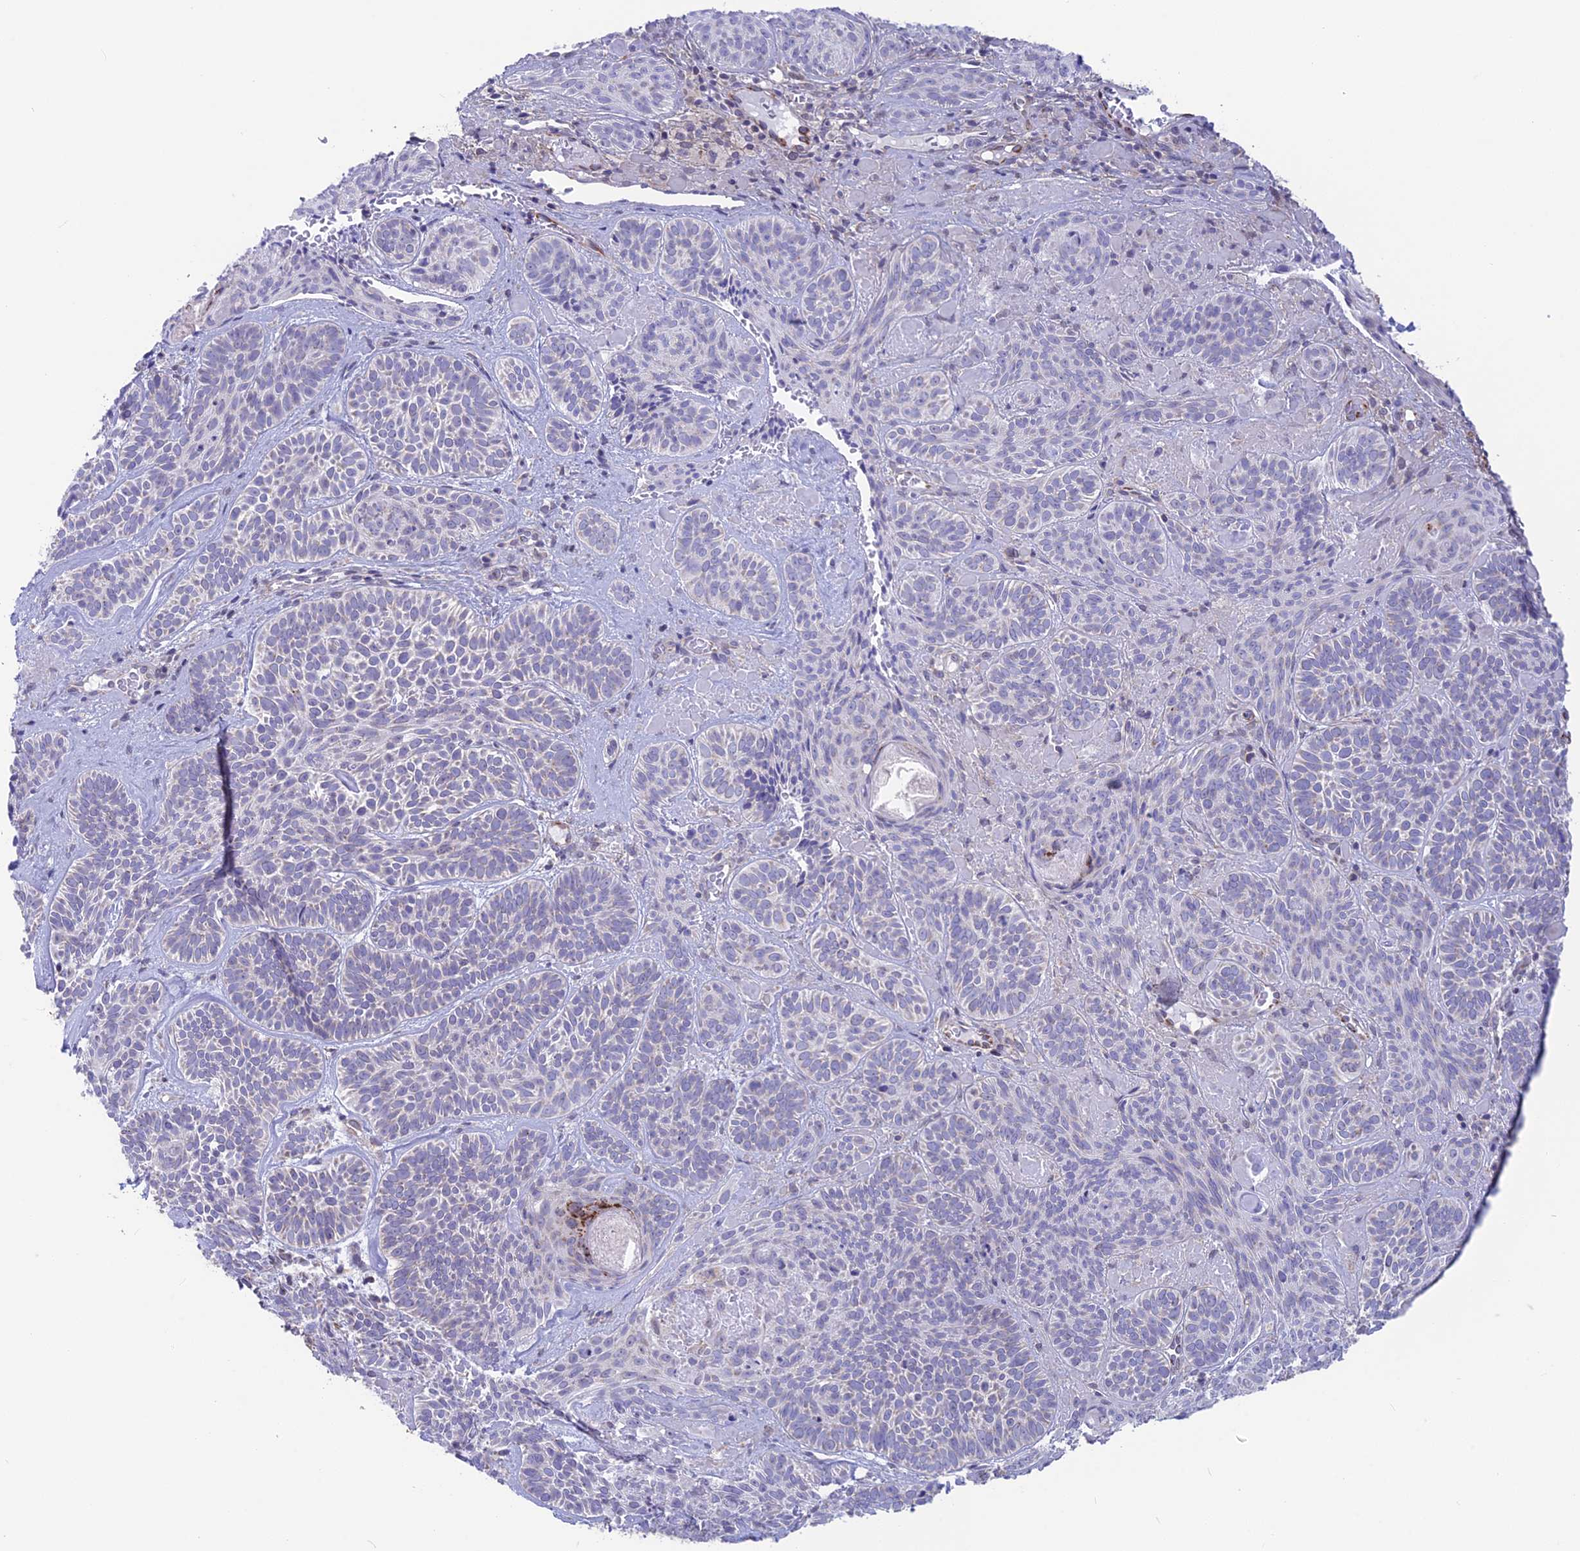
{"staining": {"intensity": "negative", "quantity": "none", "location": "none"}, "tissue": "skin cancer", "cell_type": "Tumor cells", "image_type": "cancer", "snomed": [{"axis": "morphology", "description": "Basal cell carcinoma"}, {"axis": "topography", "description": "Skin"}], "caption": "There is no significant expression in tumor cells of skin cancer (basal cell carcinoma).", "gene": "PLAC9", "patient": {"sex": "male", "age": 85}}